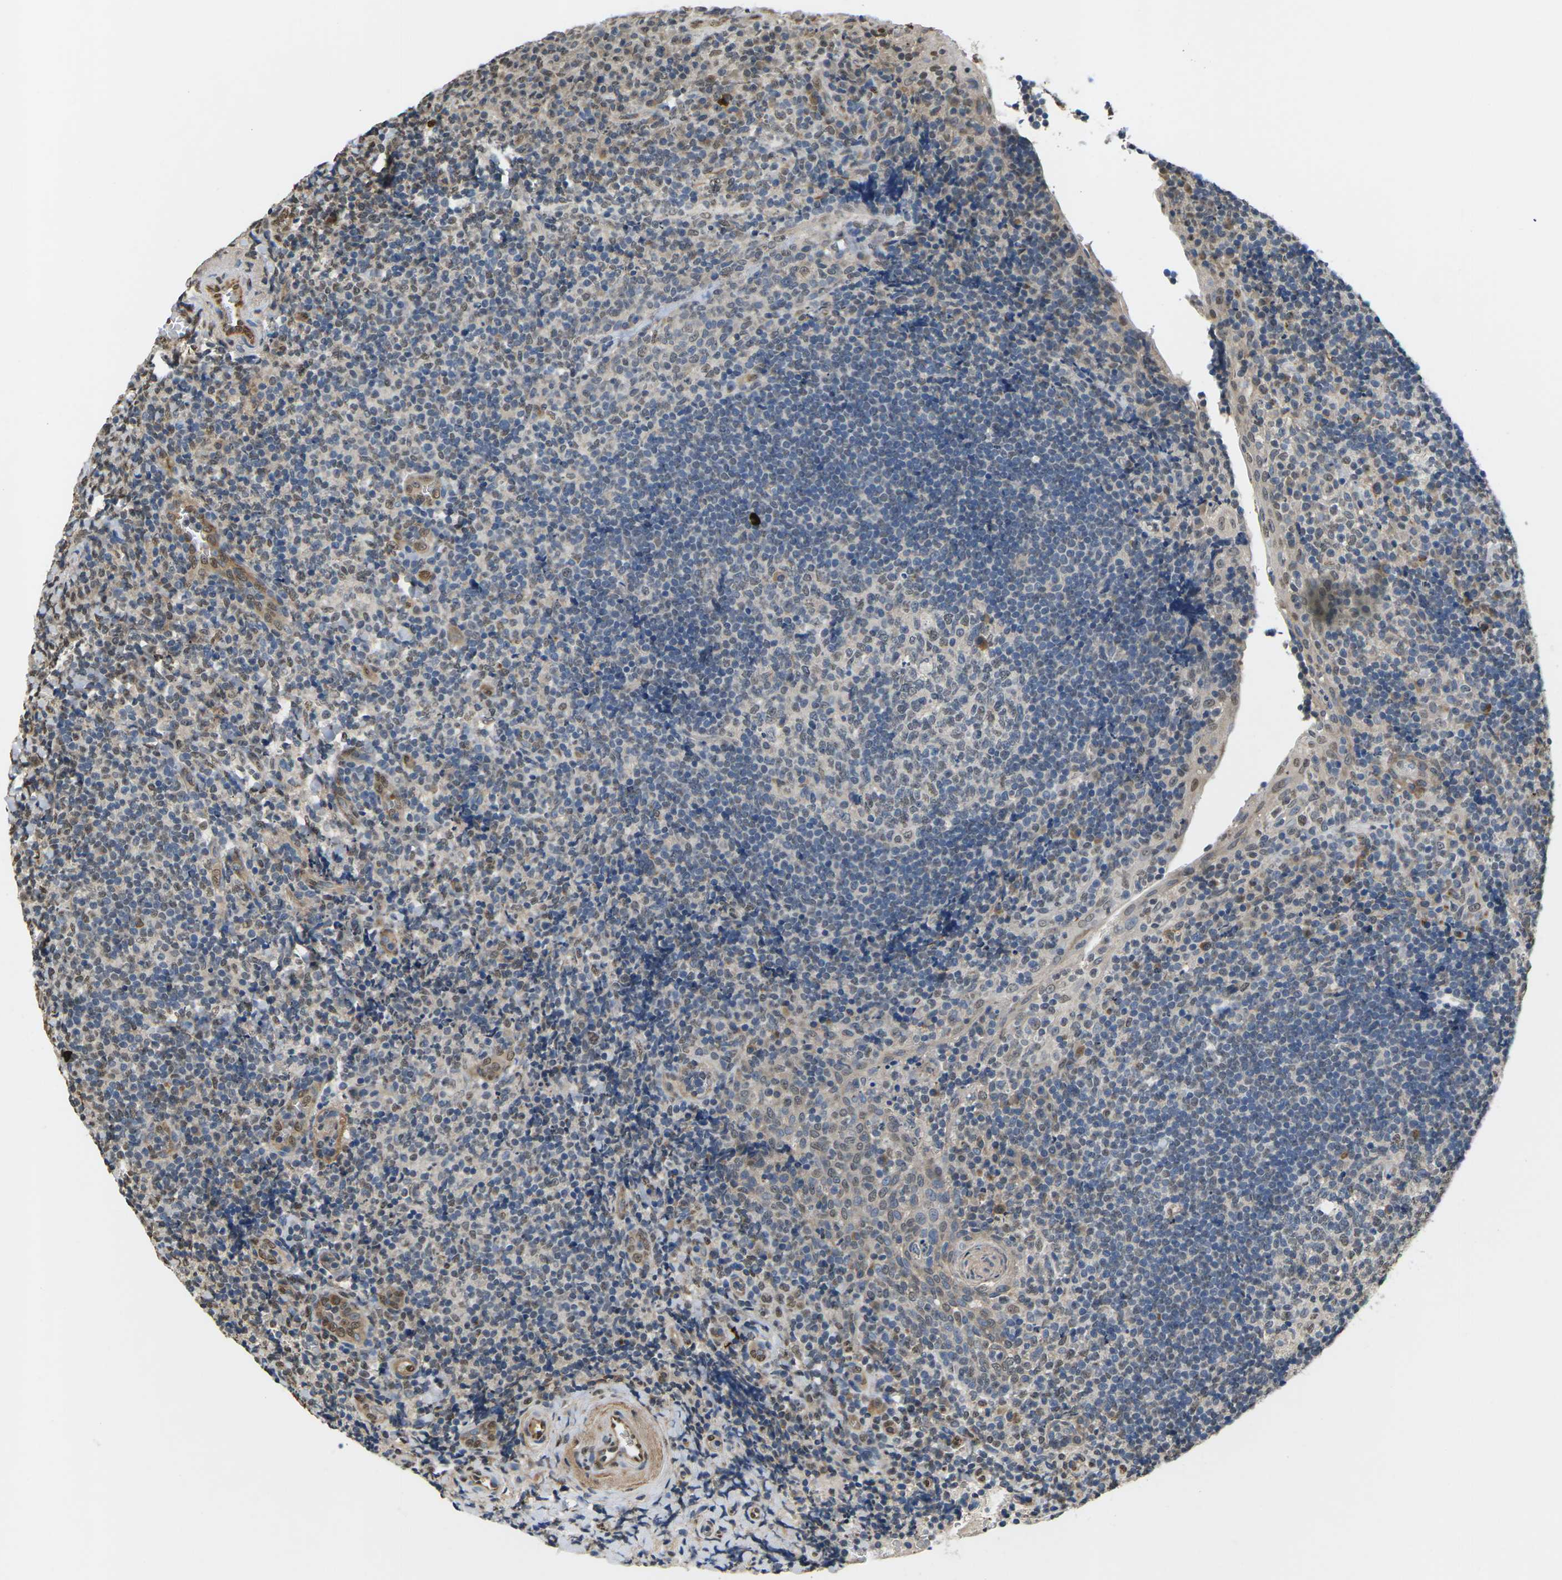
{"staining": {"intensity": "weak", "quantity": ">75%", "location": "nuclear"}, "tissue": "tonsil", "cell_type": "Germinal center cells", "image_type": "normal", "snomed": [{"axis": "morphology", "description": "Normal tissue, NOS"}, {"axis": "topography", "description": "Tonsil"}], "caption": "Germinal center cells display low levels of weak nuclear positivity in approximately >75% of cells in unremarkable tonsil.", "gene": "ERBB4", "patient": {"sex": "male", "age": 37}}